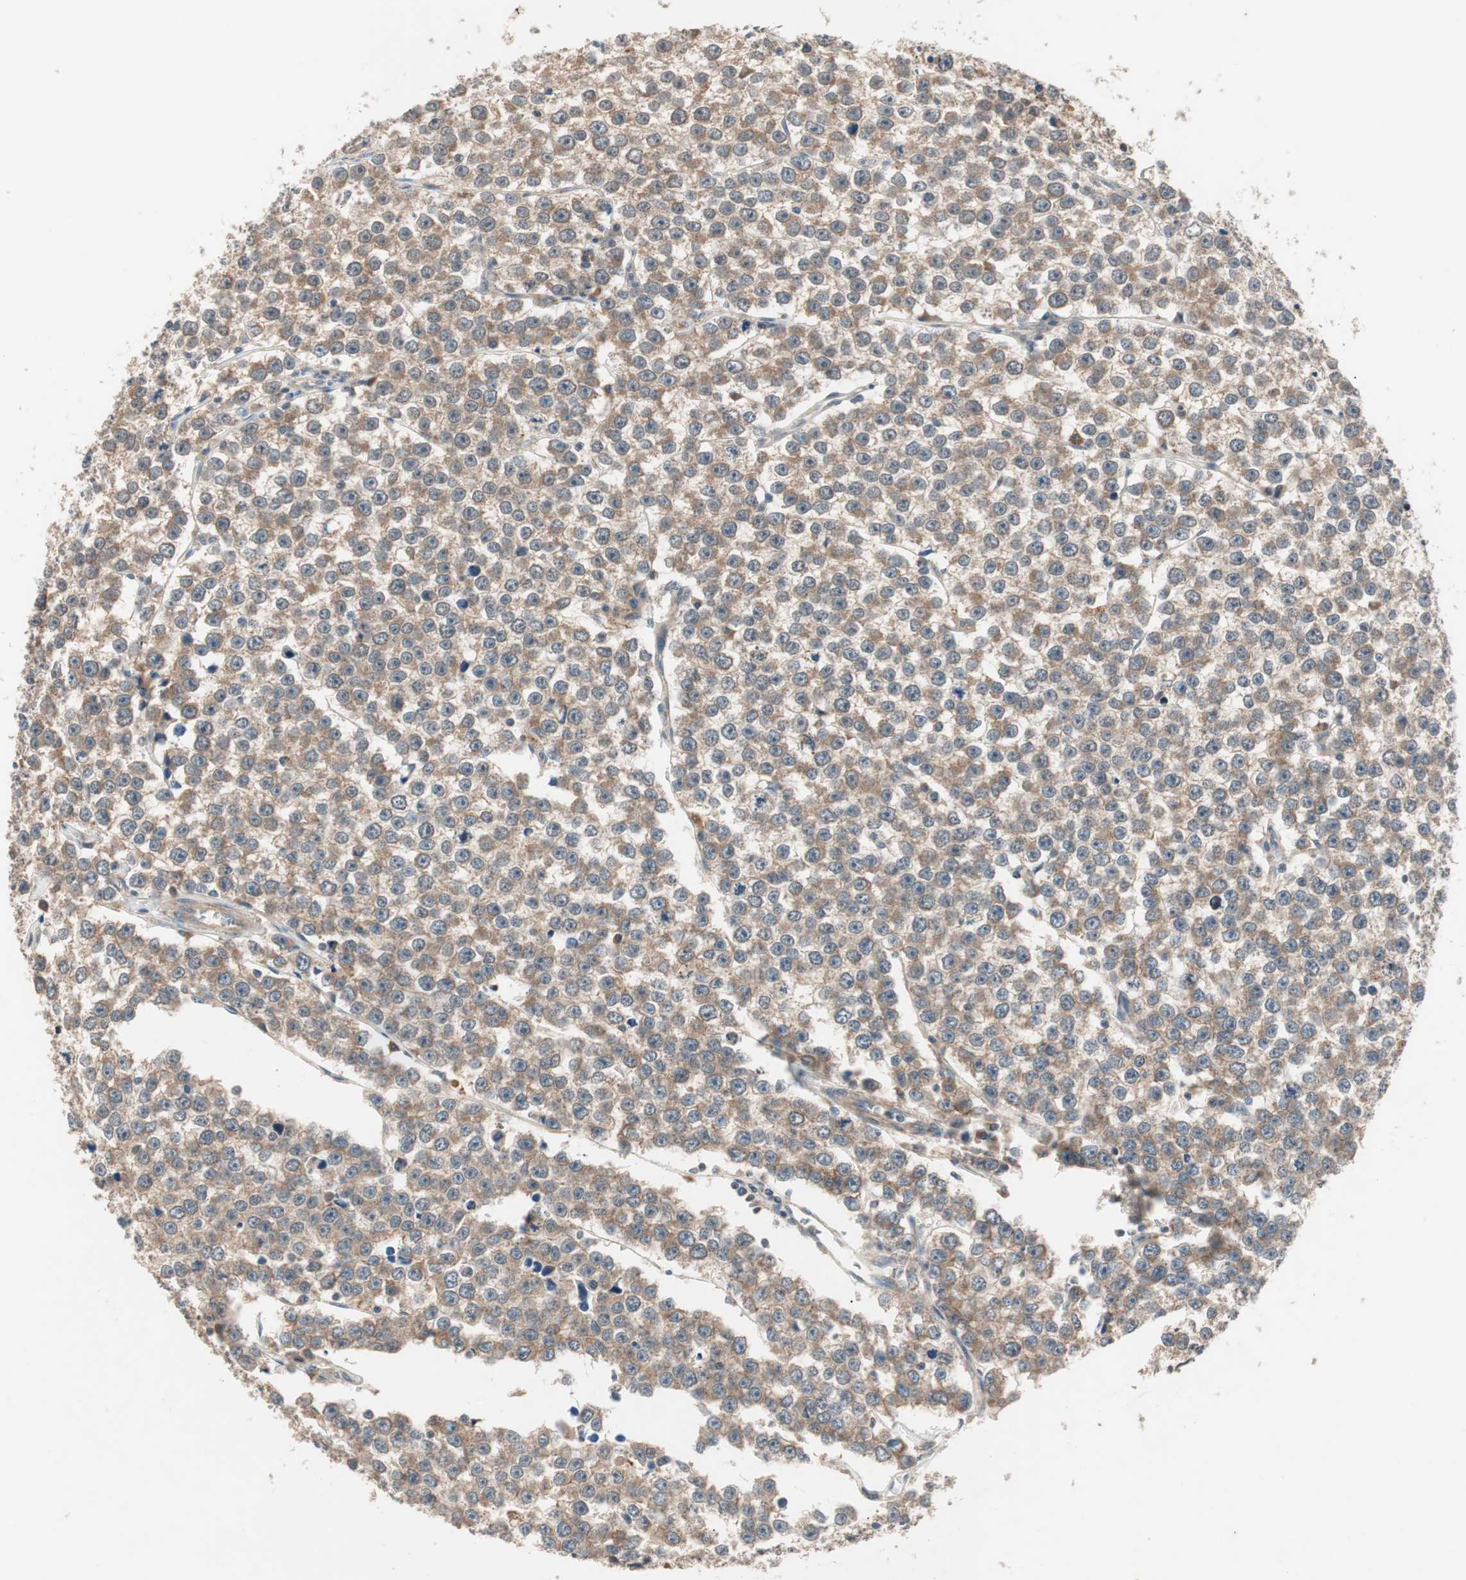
{"staining": {"intensity": "moderate", "quantity": ">75%", "location": "cytoplasmic/membranous"}, "tissue": "testis cancer", "cell_type": "Tumor cells", "image_type": "cancer", "snomed": [{"axis": "morphology", "description": "Seminoma, NOS"}, {"axis": "morphology", "description": "Carcinoma, Embryonal, NOS"}, {"axis": "topography", "description": "Testis"}], "caption": "Immunohistochemical staining of human testis cancer displays medium levels of moderate cytoplasmic/membranous staining in about >75% of tumor cells.", "gene": "HPN", "patient": {"sex": "male", "age": 52}}